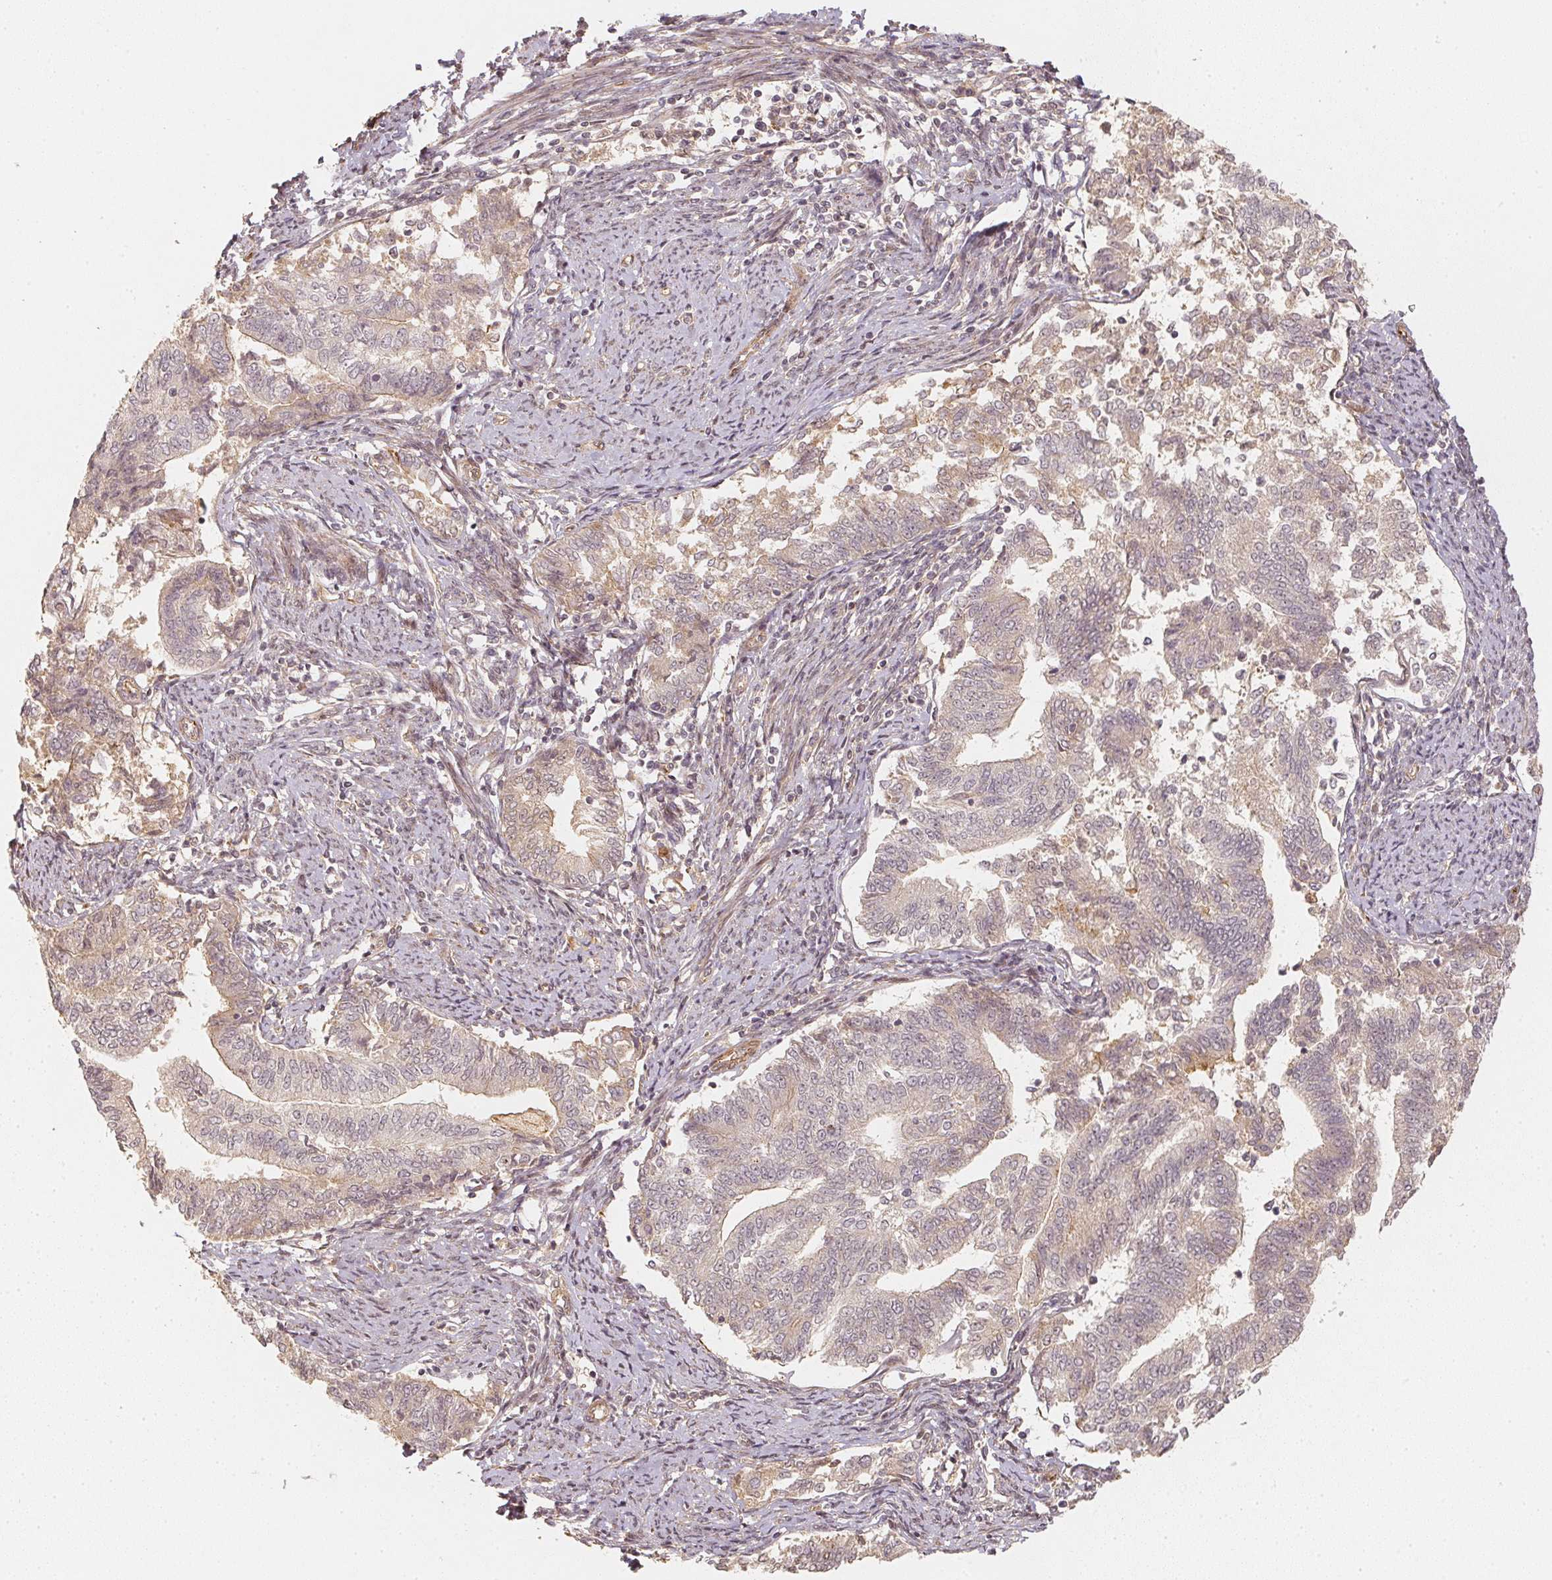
{"staining": {"intensity": "negative", "quantity": "none", "location": "none"}, "tissue": "endometrial cancer", "cell_type": "Tumor cells", "image_type": "cancer", "snomed": [{"axis": "morphology", "description": "Adenocarcinoma, NOS"}, {"axis": "topography", "description": "Endometrium"}], "caption": "High power microscopy photomicrograph of an IHC histopathology image of endometrial cancer, revealing no significant staining in tumor cells.", "gene": "SERPINE1", "patient": {"sex": "female", "age": 65}}